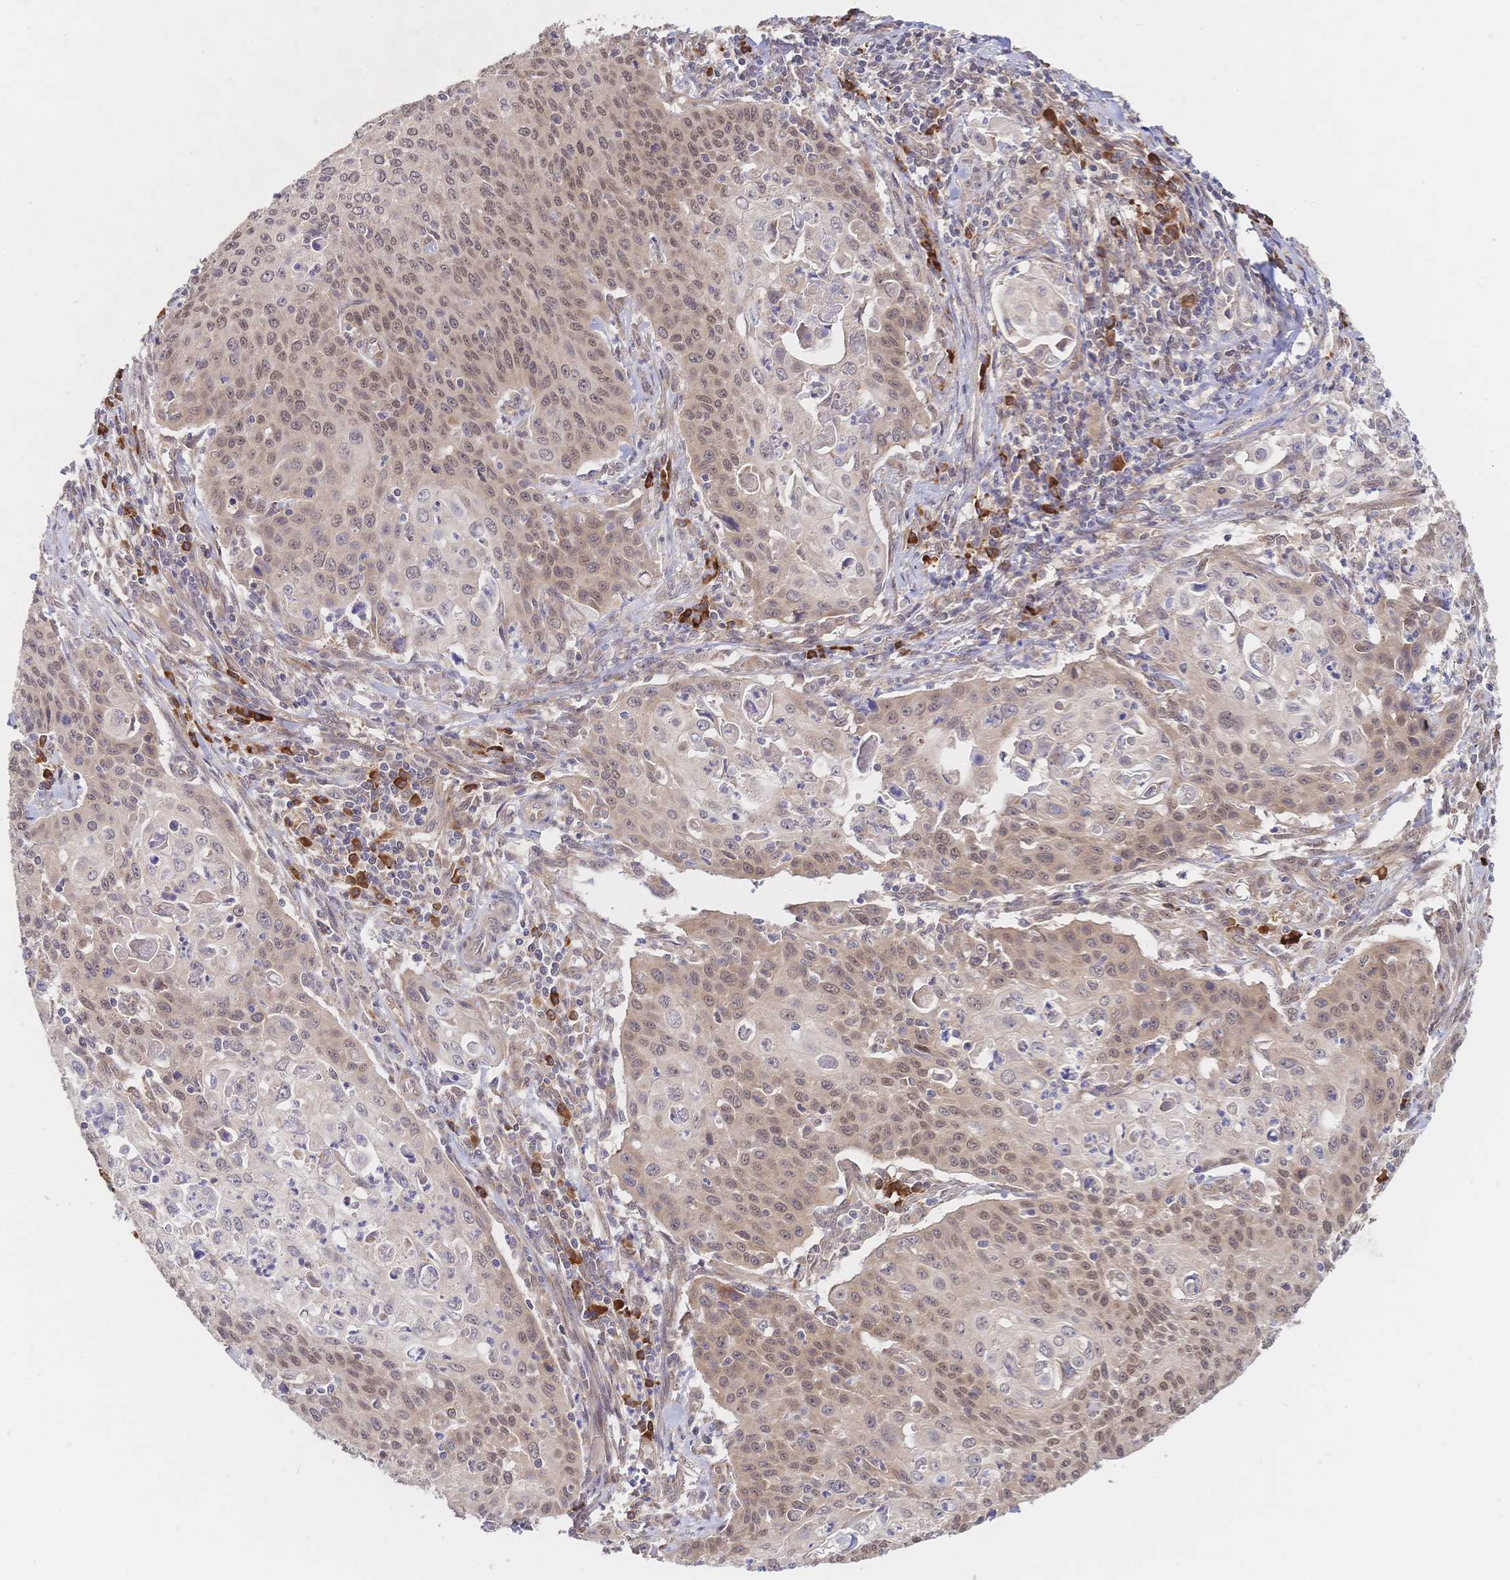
{"staining": {"intensity": "moderate", "quantity": ">75%", "location": "nuclear"}, "tissue": "cervical cancer", "cell_type": "Tumor cells", "image_type": "cancer", "snomed": [{"axis": "morphology", "description": "Squamous cell carcinoma, NOS"}, {"axis": "topography", "description": "Cervix"}], "caption": "Immunohistochemistry (DAB (3,3'-diaminobenzidine)) staining of human cervical cancer reveals moderate nuclear protein staining in approximately >75% of tumor cells.", "gene": "LMO4", "patient": {"sex": "female", "age": 65}}